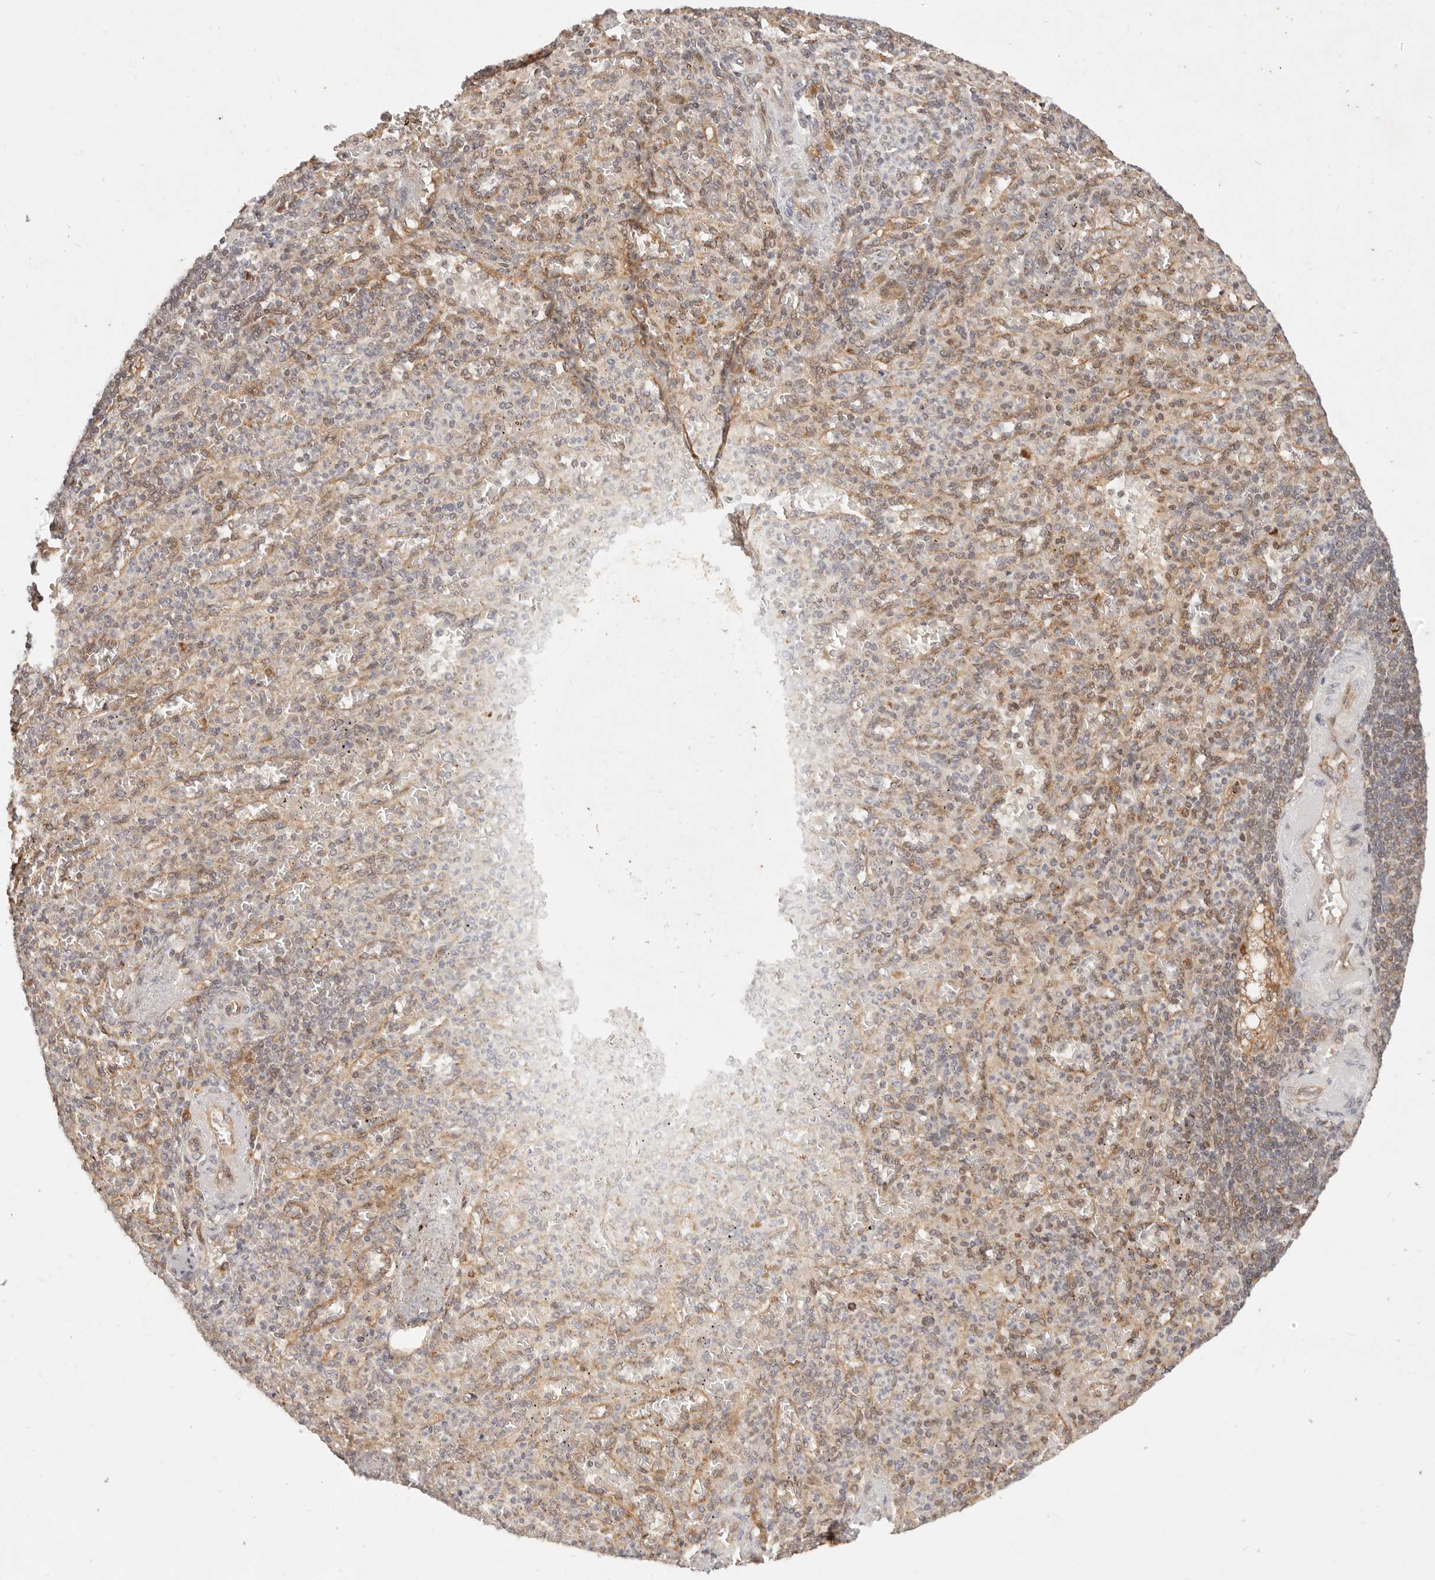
{"staining": {"intensity": "weak", "quantity": ">75%", "location": "cytoplasmic/membranous,nuclear"}, "tissue": "spleen", "cell_type": "Cells in red pulp", "image_type": "normal", "snomed": [{"axis": "morphology", "description": "Normal tissue, NOS"}, {"axis": "topography", "description": "Spleen"}], "caption": "Immunohistochemistry (IHC) of benign human spleen reveals low levels of weak cytoplasmic/membranous,nuclear expression in approximately >75% of cells in red pulp. Immunohistochemistry (IHC) stains the protein of interest in brown and the nuclei are stained blue.", "gene": "TIMM17A", "patient": {"sex": "female", "age": 74}}